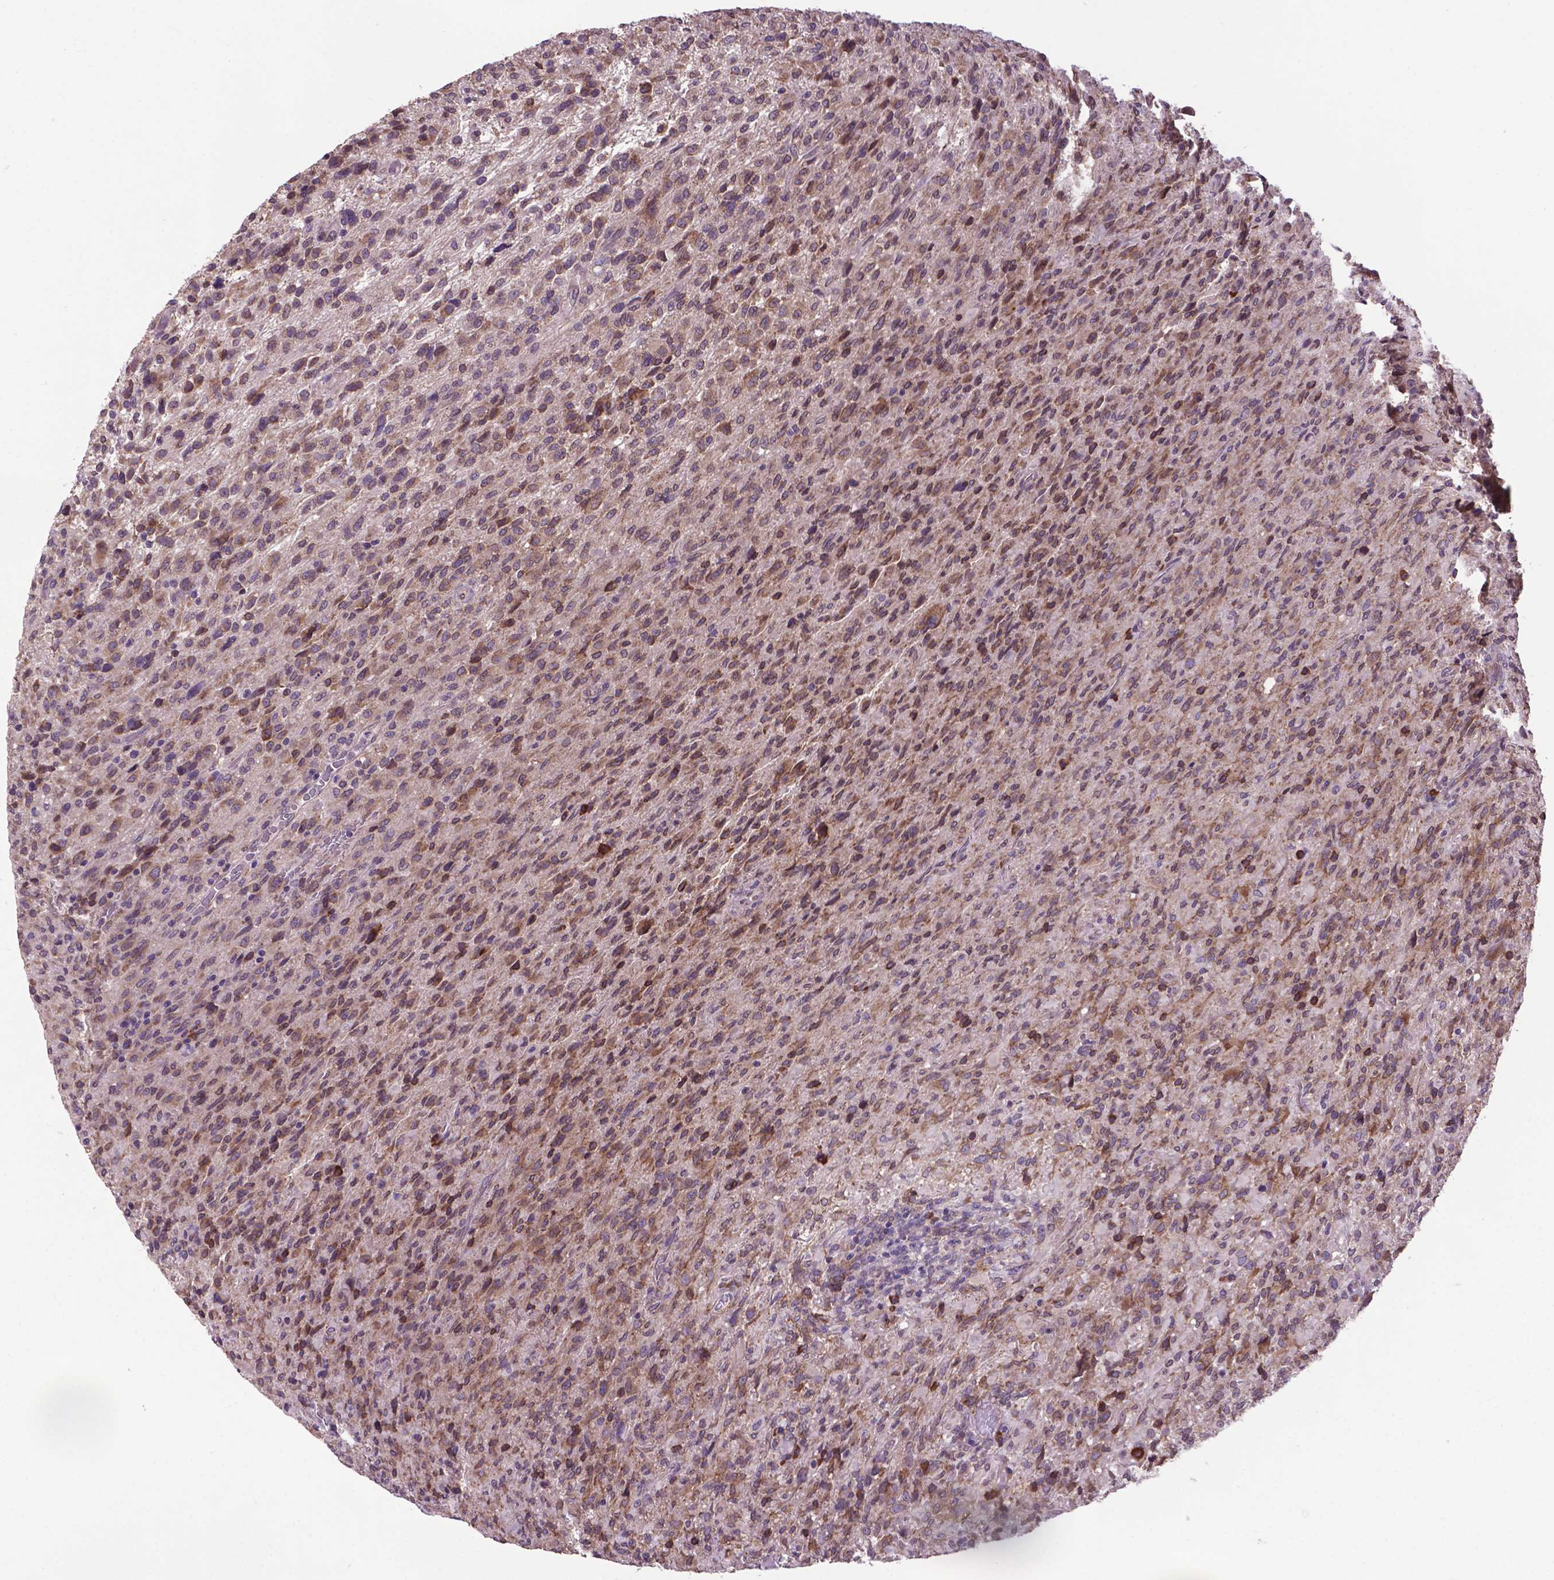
{"staining": {"intensity": "weak", "quantity": ">75%", "location": "cytoplasmic/membranous"}, "tissue": "glioma", "cell_type": "Tumor cells", "image_type": "cancer", "snomed": [{"axis": "morphology", "description": "Glioma, malignant, High grade"}, {"axis": "topography", "description": "Brain"}], "caption": "High-power microscopy captured an immunohistochemistry photomicrograph of high-grade glioma (malignant), revealing weak cytoplasmic/membranous positivity in approximately >75% of tumor cells.", "gene": "WDR83OS", "patient": {"sex": "male", "age": 68}}